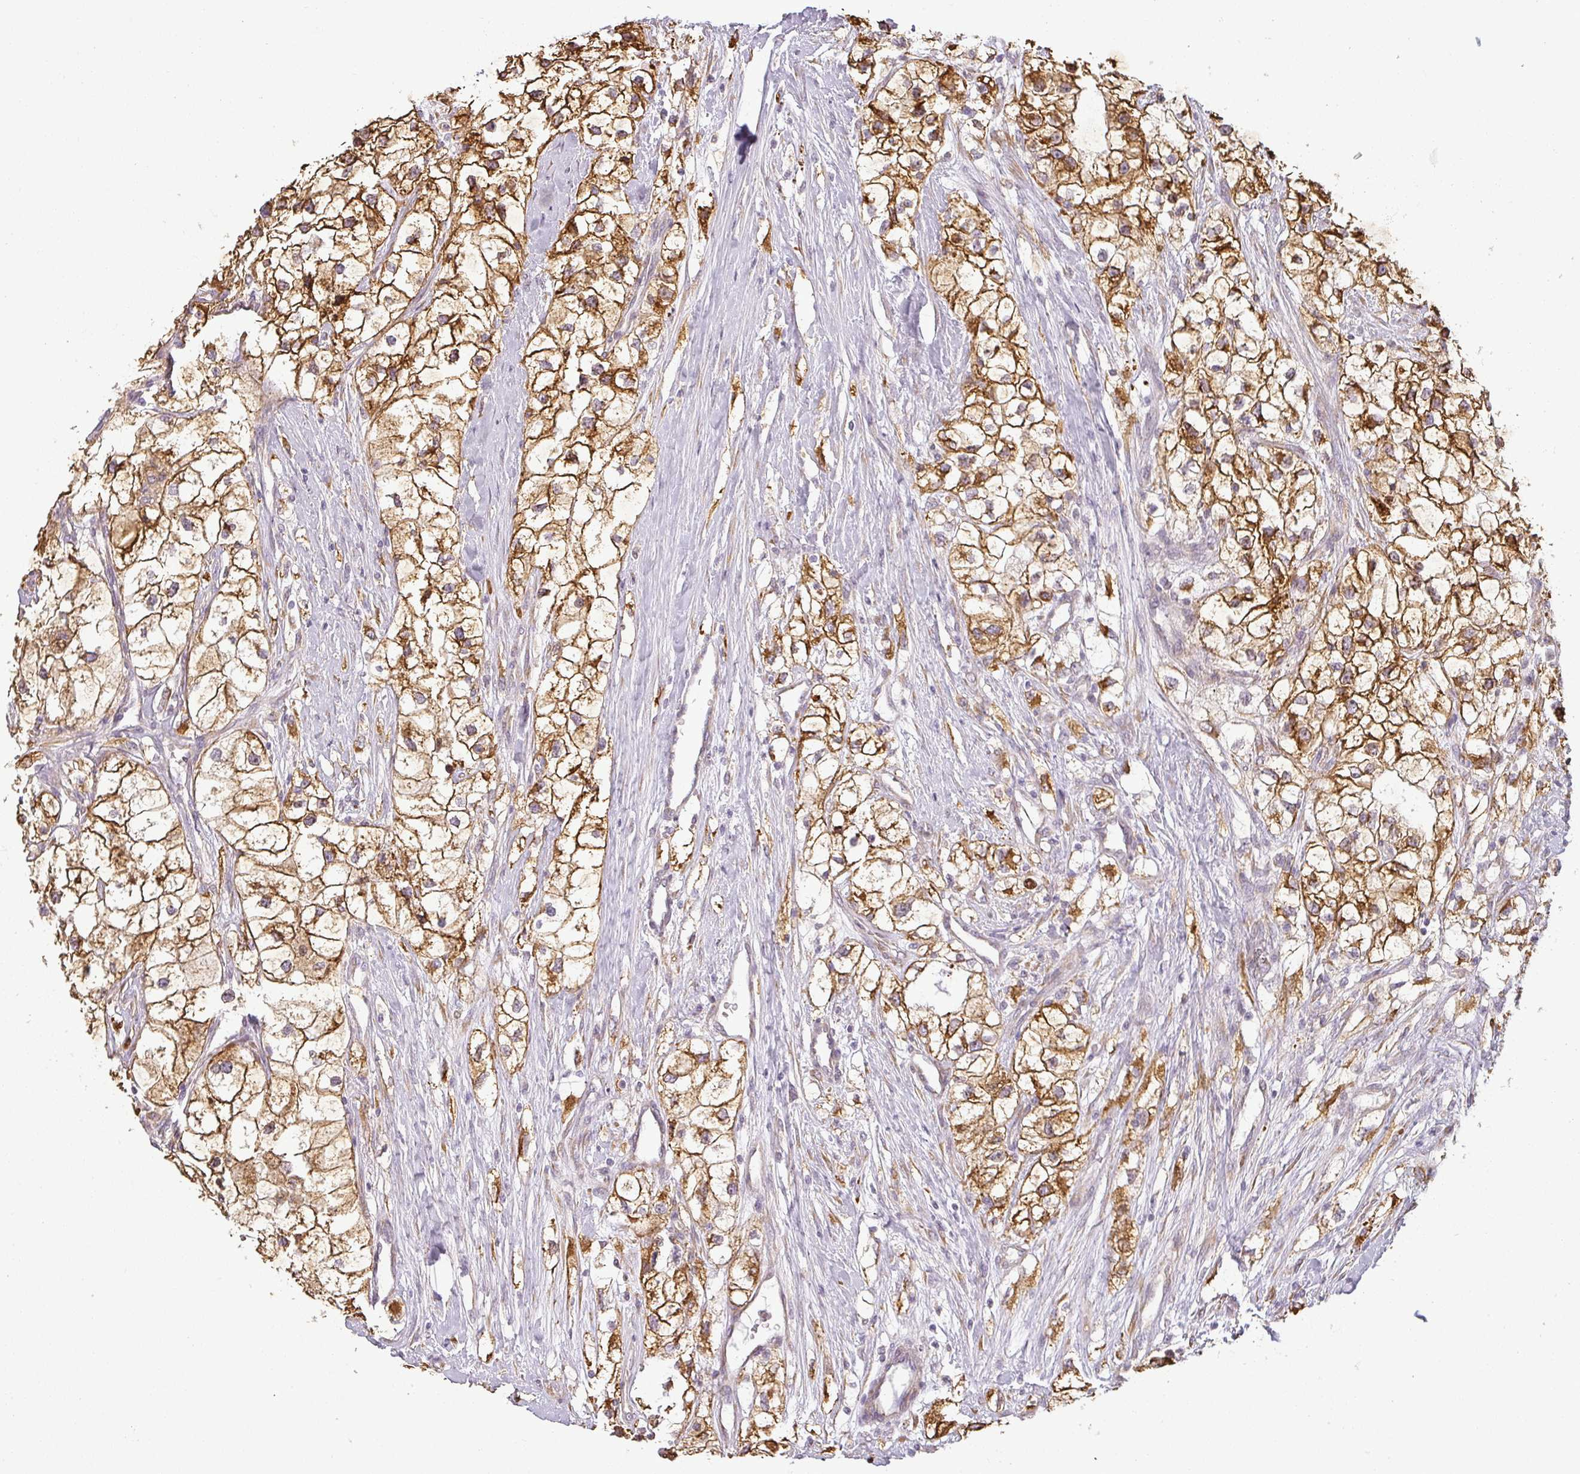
{"staining": {"intensity": "strong", "quantity": ">75%", "location": "cytoplasmic/membranous"}, "tissue": "renal cancer", "cell_type": "Tumor cells", "image_type": "cancer", "snomed": [{"axis": "morphology", "description": "Adenocarcinoma, NOS"}, {"axis": "topography", "description": "Kidney"}], "caption": "Protein expression analysis of human renal adenocarcinoma reveals strong cytoplasmic/membranous expression in approximately >75% of tumor cells.", "gene": "CCDC144A", "patient": {"sex": "male", "age": 59}}